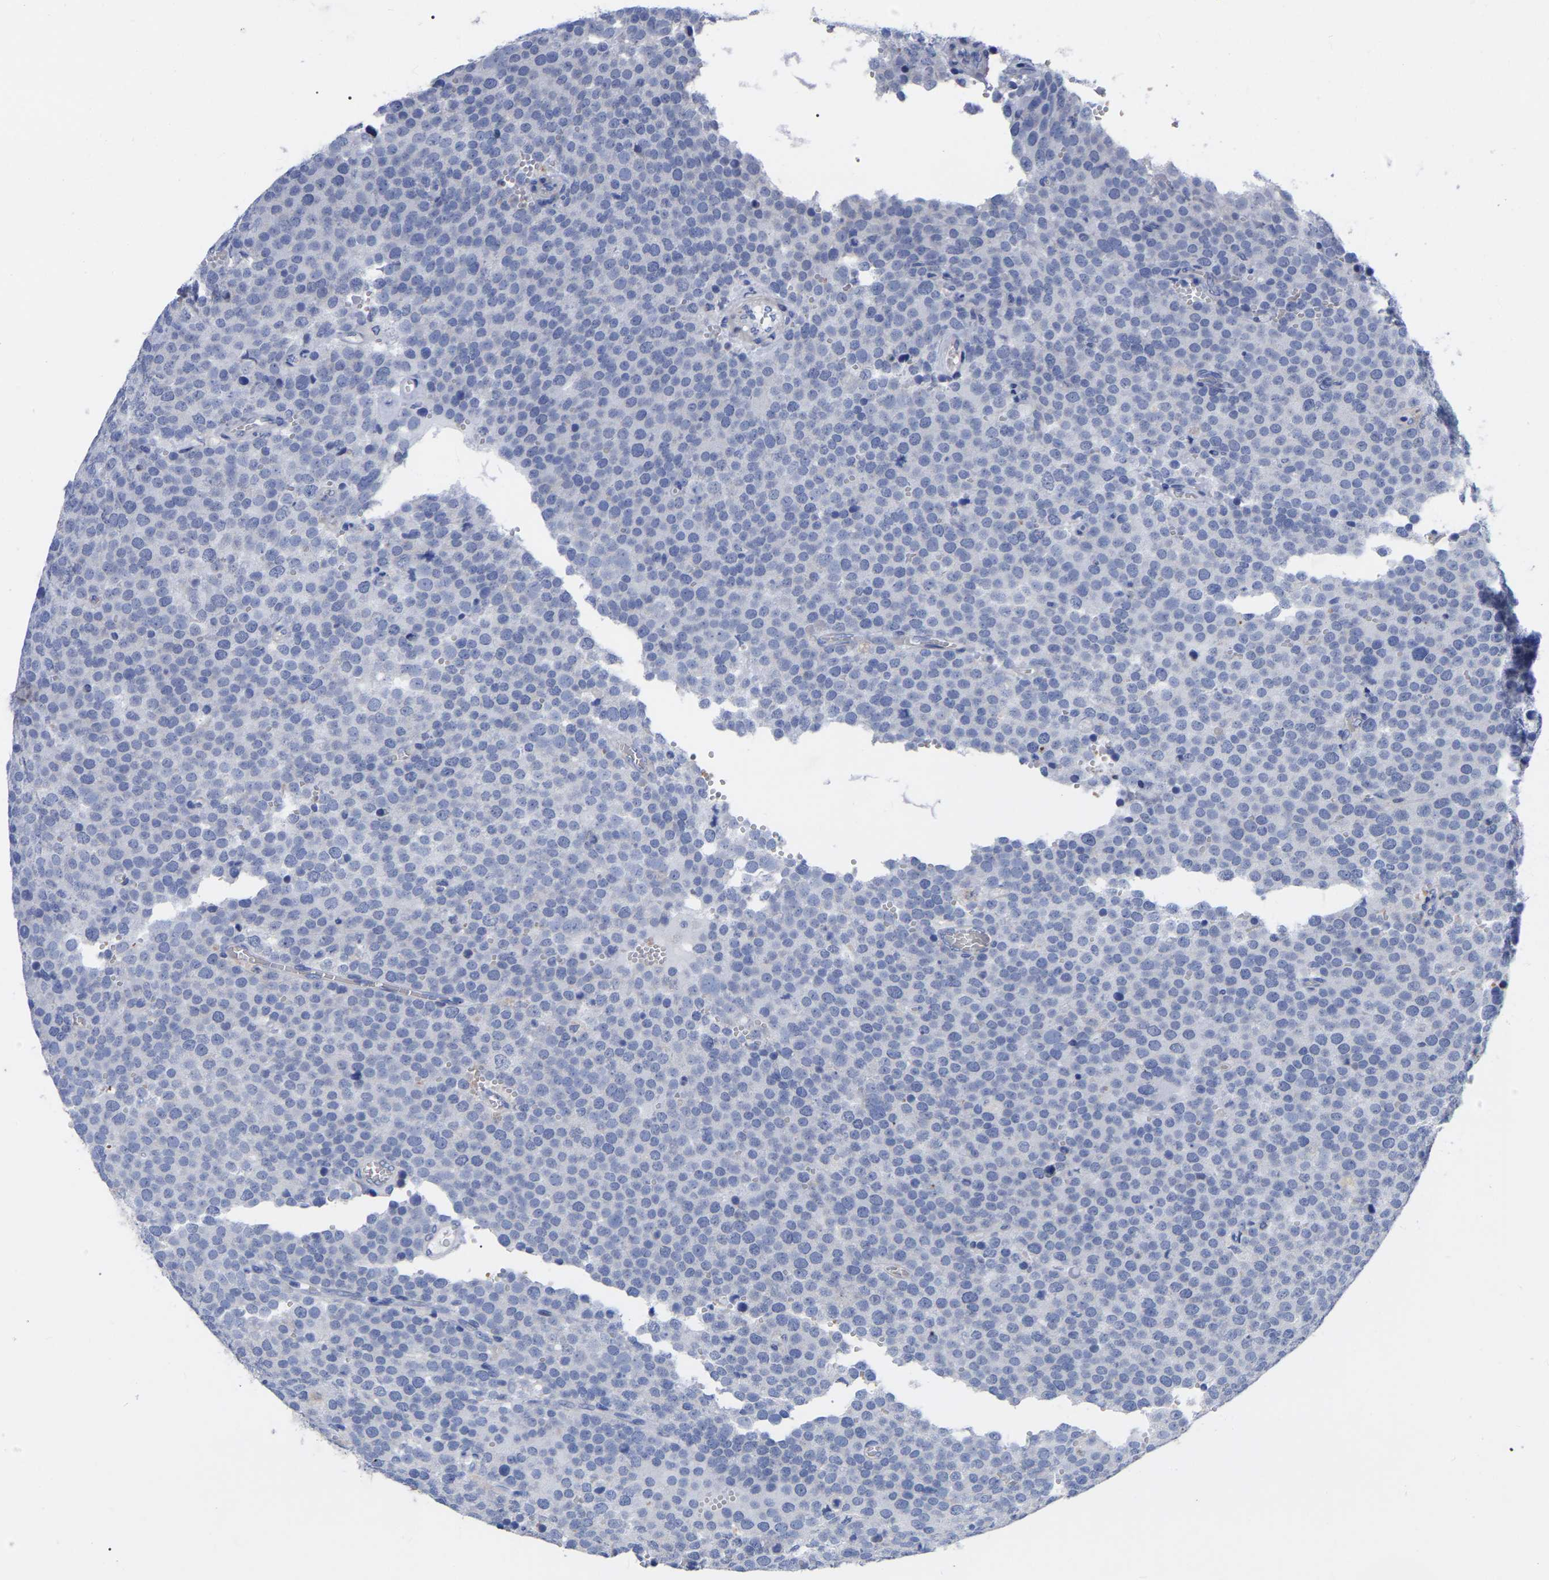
{"staining": {"intensity": "negative", "quantity": "none", "location": "none"}, "tissue": "testis cancer", "cell_type": "Tumor cells", "image_type": "cancer", "snomed": [{"axis": "morphology", "description": "Normal tissue, NOS"}, {"axis": "morphology", "description": "Seminoma, NOS"}, {"axis": "topography", "description": "Testis"}], "caption": "Immunohistochemistry (IHC) of human seminoma (testis) shows no expression in tumor cells.", "gene": "GDF3", "patient": {"sex": "male", "age": 71}}